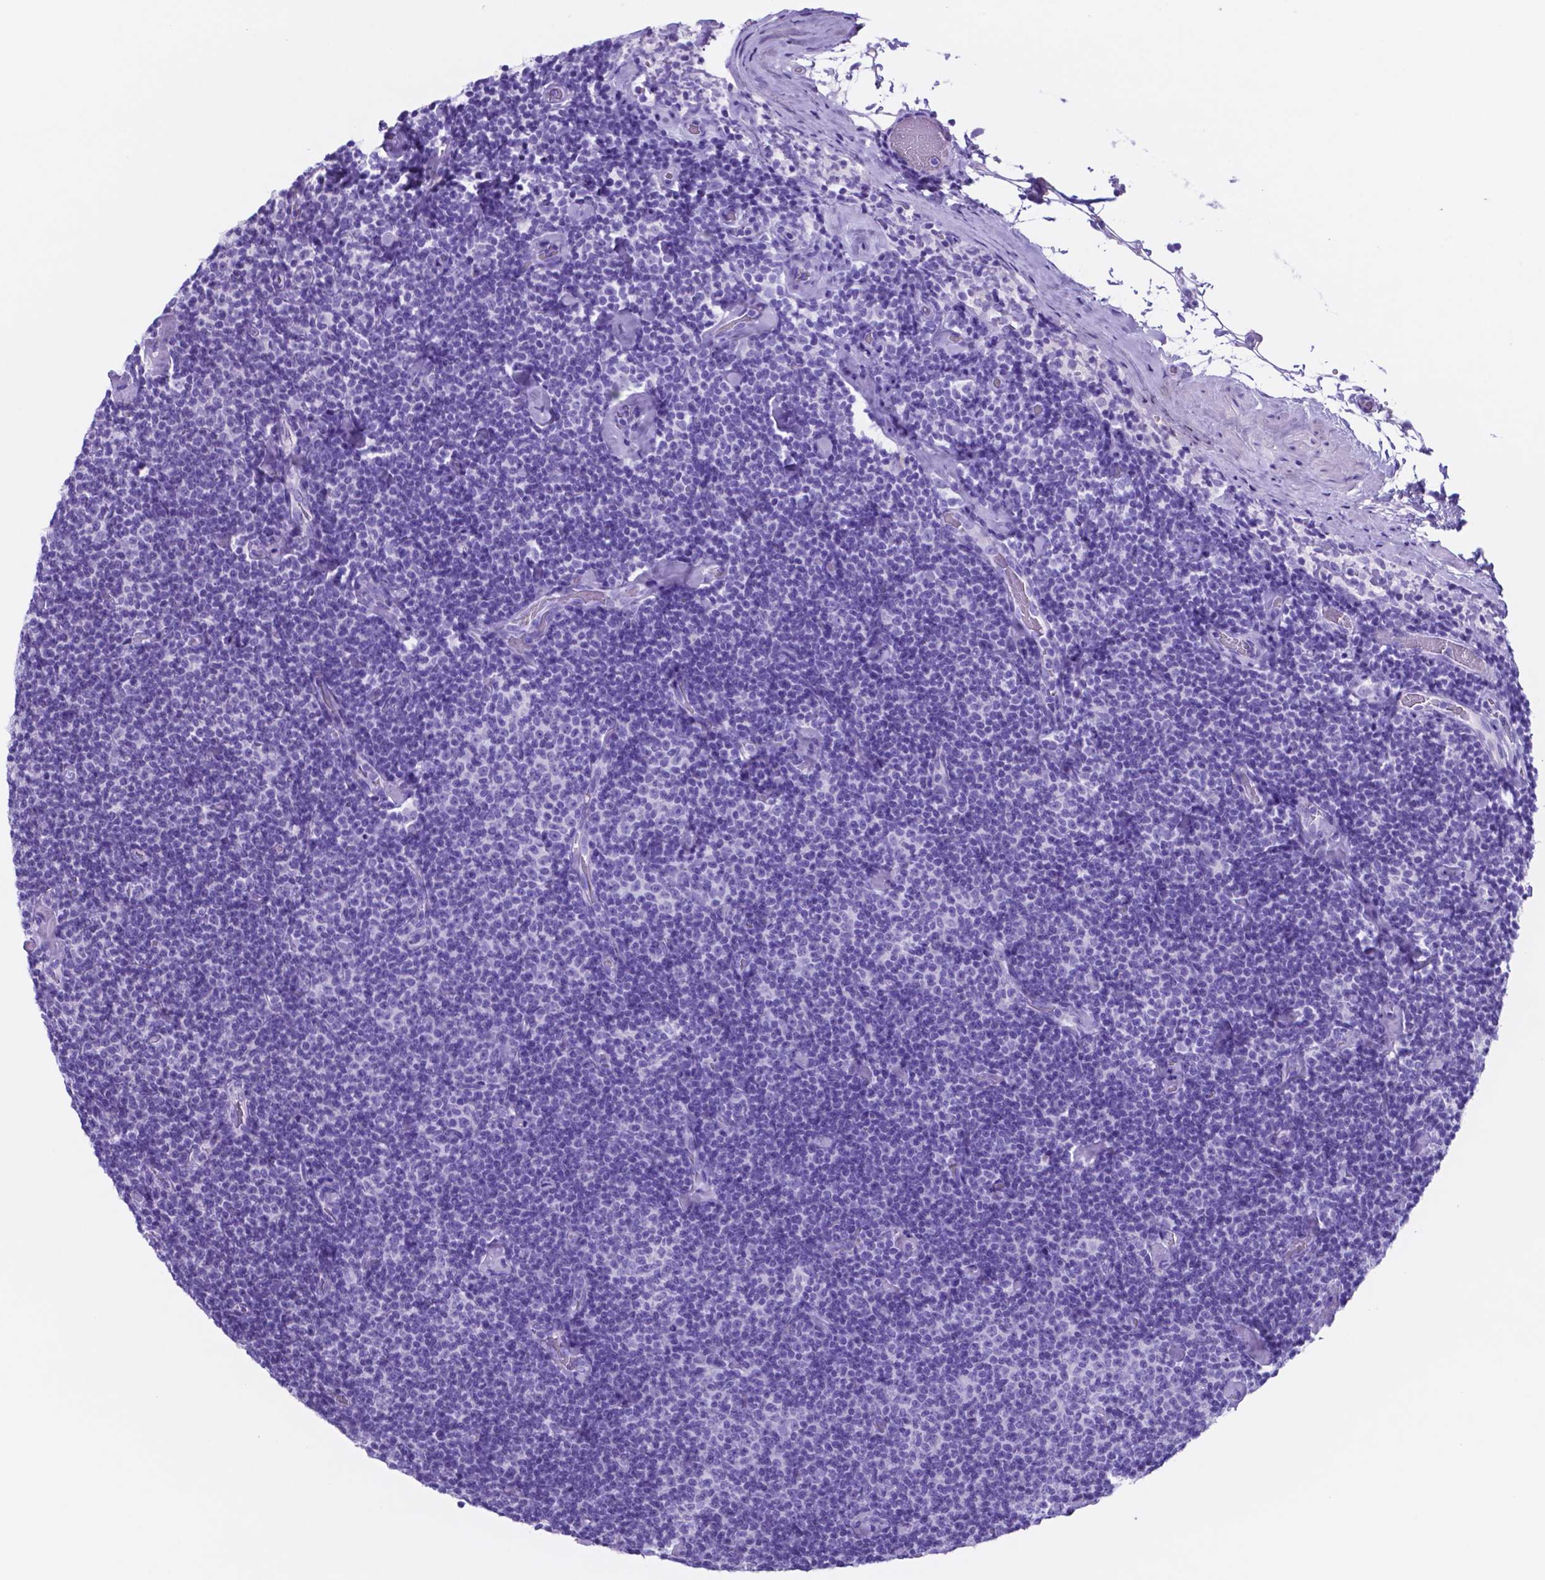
{"staining": {"intensity": "negative", "quantity": "none", "location": "none"}, "tissue": "lymphoma", "cell_type": "Tumor cells", "image_type": "cancer", "snomed": [{"axis": "morphology", "description": "Malignant lymphoma, non-Hodgkin's type, Low grade"}, {"axis": "topography", "description": "Lymph node"}], "caption": "The immunohistochemistry histopathology image has no significant expression in tumor cells of low-grade malignant lymphoma, non-Hodgkin's type tissue. (DAB (3,3'-diaminobenzidine) immunohistochemistry visualized using brightfield microscopy, high magnification).", "gene": "DNAAF8", "patient": {"sex": "male", "age": 81}}